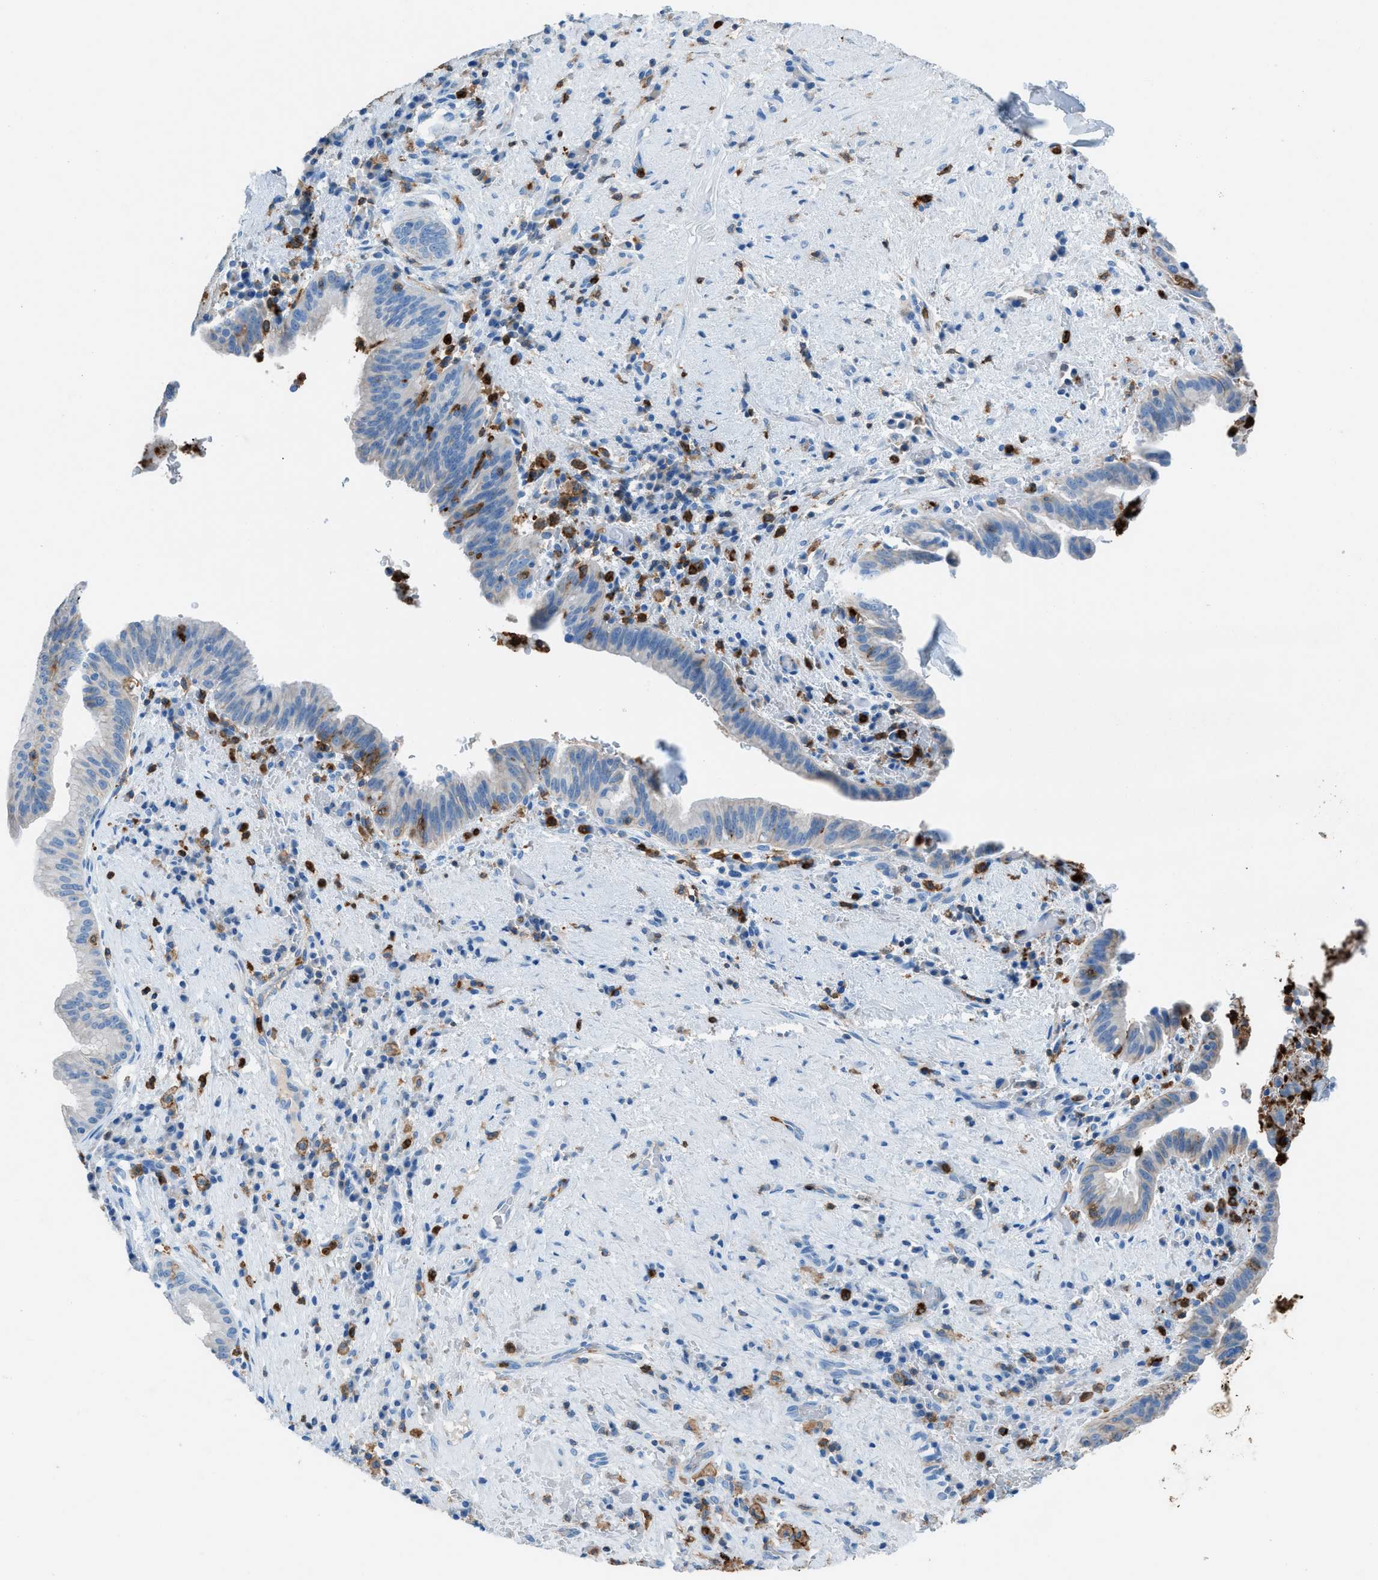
{"staining": {"intensity": "negative", "quantity": "none", "location": "none"}, "tissue": "liver cancer", "cell_type": "Tumor cells", "image_type": "cancer", "snomed": [{"axis": "morphology", "description": "Cholangiocarcinoma"}, {"axis": "topography", "description": "Liver"}], "caption": "DAB (3,3'-diaminobenzidine) immunohistochemical staining of human liver cholangiocarcinoma demonstrates no significant positivity in tumor cells.", "gene": "ITGB2", "patient": {"sex": "female", "age": 38}}